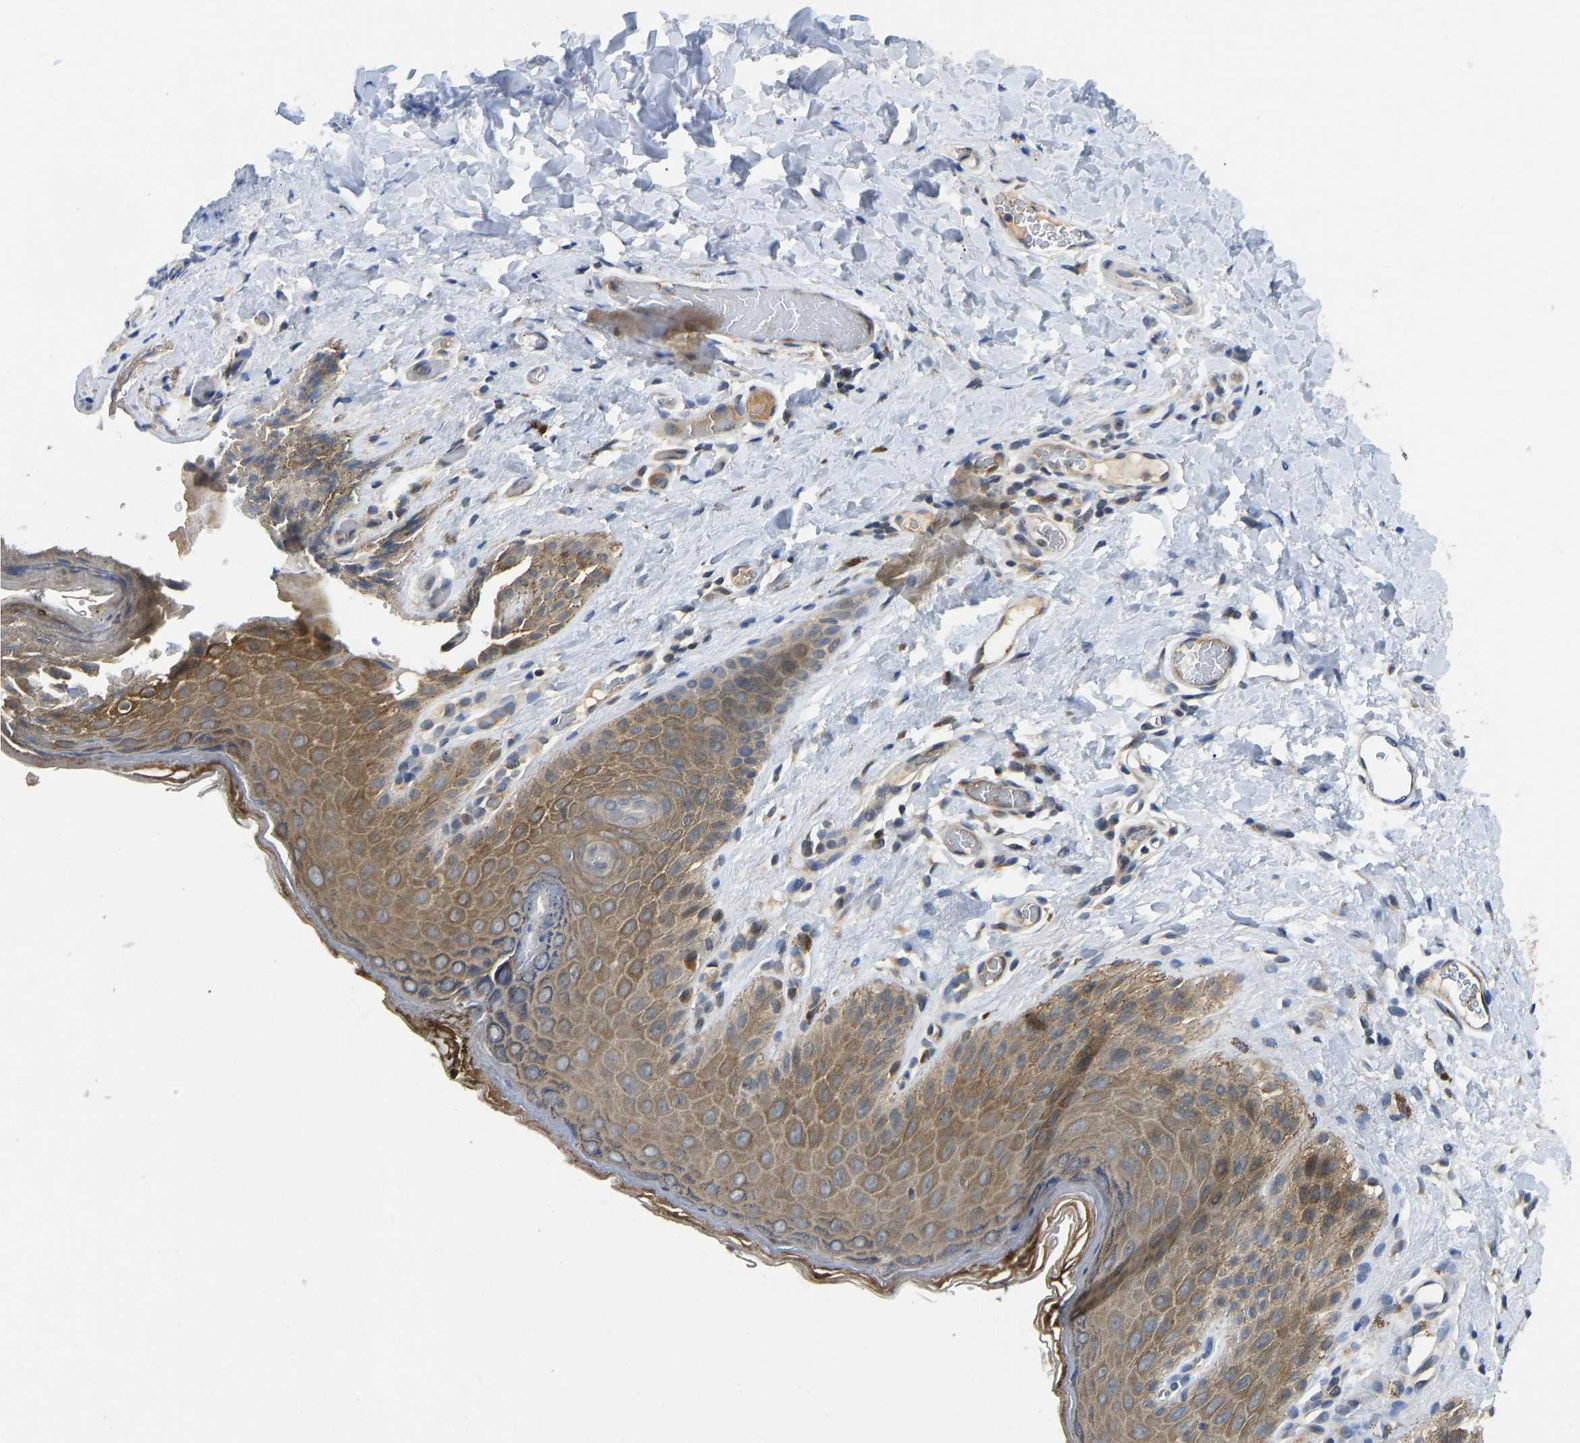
{"staining": {"intensity": "moderate", "quantity": ">75%", "location": "cytoplasmic/membranous"}, "tissue": "skin", "cell_type": "Epidermal cells", "image_type": "normal", "snomed": [{"axis": "morphology", "description": "Normal tissue, NOS"}, {"axis": "topography", "description": "Anal"}], "caption": "Immunohistochemical staining of unremarkable human skin shows >75% levels of moderate cytoplasmic/membranous protein expression in approximately >75% of epidermal cells.", "gene": "NDRG3", "patient": {"sex": "male", "age": 44}}